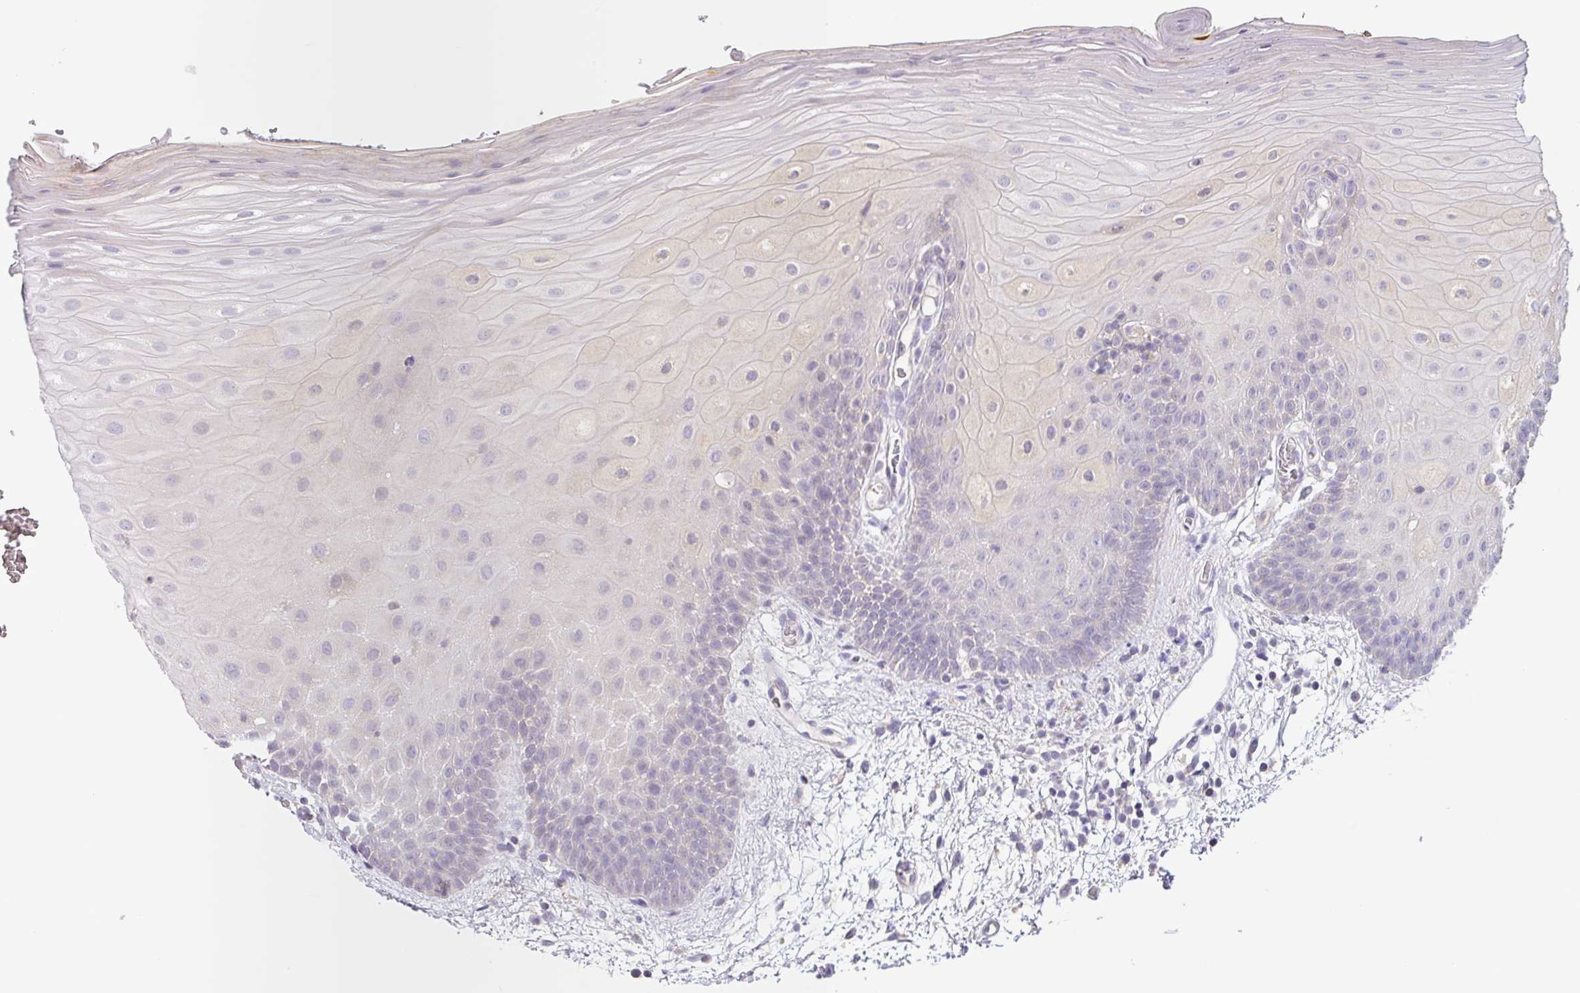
{"staining": {"intensity": "negative", "quantity": "none", "location": "none"}, "tissue": "oral mucosa", "cell_type": "Squamous epithelial cells", "image_type": "normal", "snomed": [{"axis": "morphology", "description": "Normal tissue, NOS"}, {"axis": "morphology", "description": "Squamous cell carcinoma, NOS"}, {"axis": "topography", "description": "Oral tissue"}, {"axis": "topography", "description": "Tounge, NOS"}, {"axis": "topography", "description": "Head-Neck"}], "caption": "A high-resolution image shows immunohistochemistry staining of benign oral mucosa, which exhibits no significant staining in squamous epithelial cells.", "gene": "SFTPB", "patient": {"sex": "male", "age": 76}}